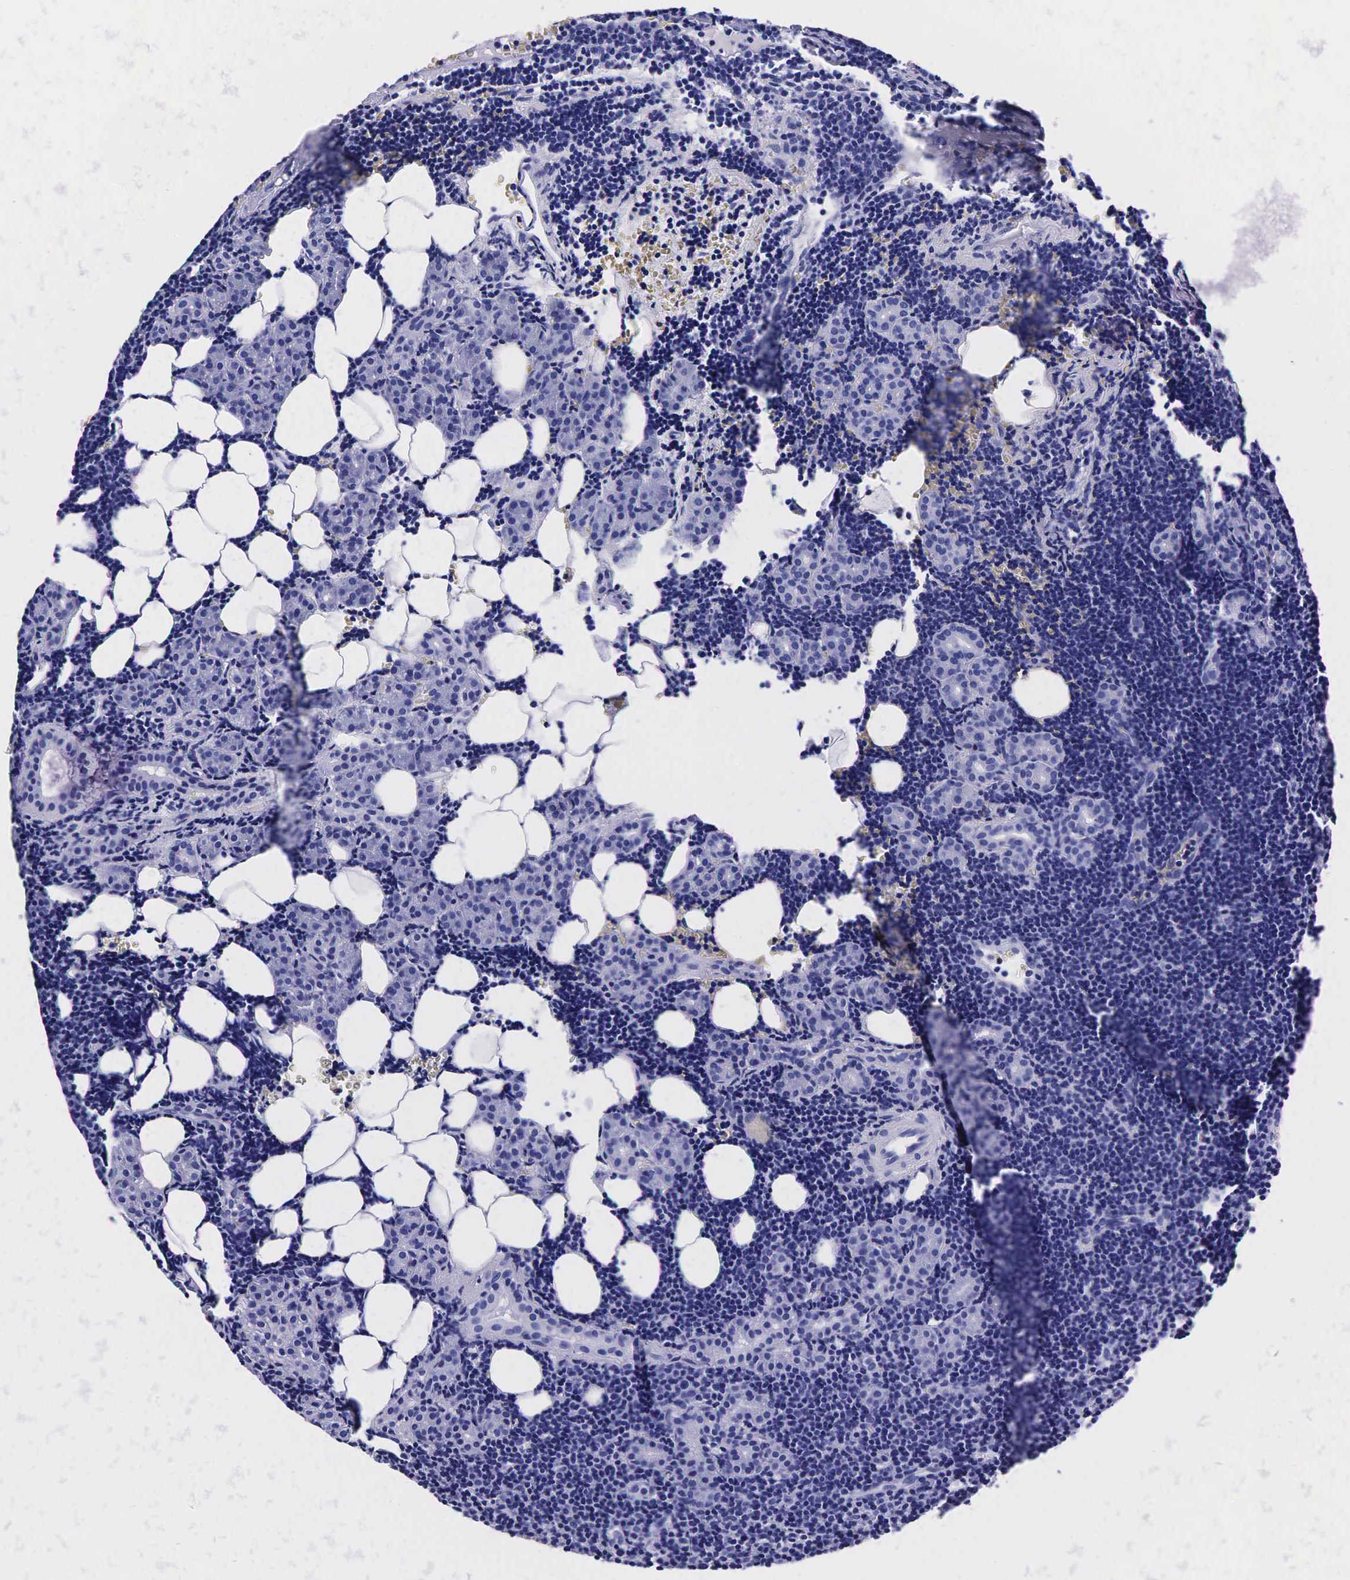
{"staining": {"intensity": "negative", "quantity": "none", "location": "none"}, "tissue": "lymphoma", "cell_type": "Tumor cells", "image_type": "cancer", "snomed": [{"axis": "morphology", "description": "Malignant lymphoma, non-Hodgkin's type, Low grade"}, {"axis": "topography", "description": "Lymph node"}], "caption": "Immunohistochemistry (IHC) histopathology image of neoplastic tissue: low-grade malignant lymphoma, non-Hodgkin's type stained with DAB displays no significant protein expression in tumor cells. The staining was performed using DAB to visualize the protein expression in brown, while the nuclei were stained in blue with hematoxylin (Magnification: 20x).", "gene": "KLK3", "patient": {"sex": "male", "age": 57}}